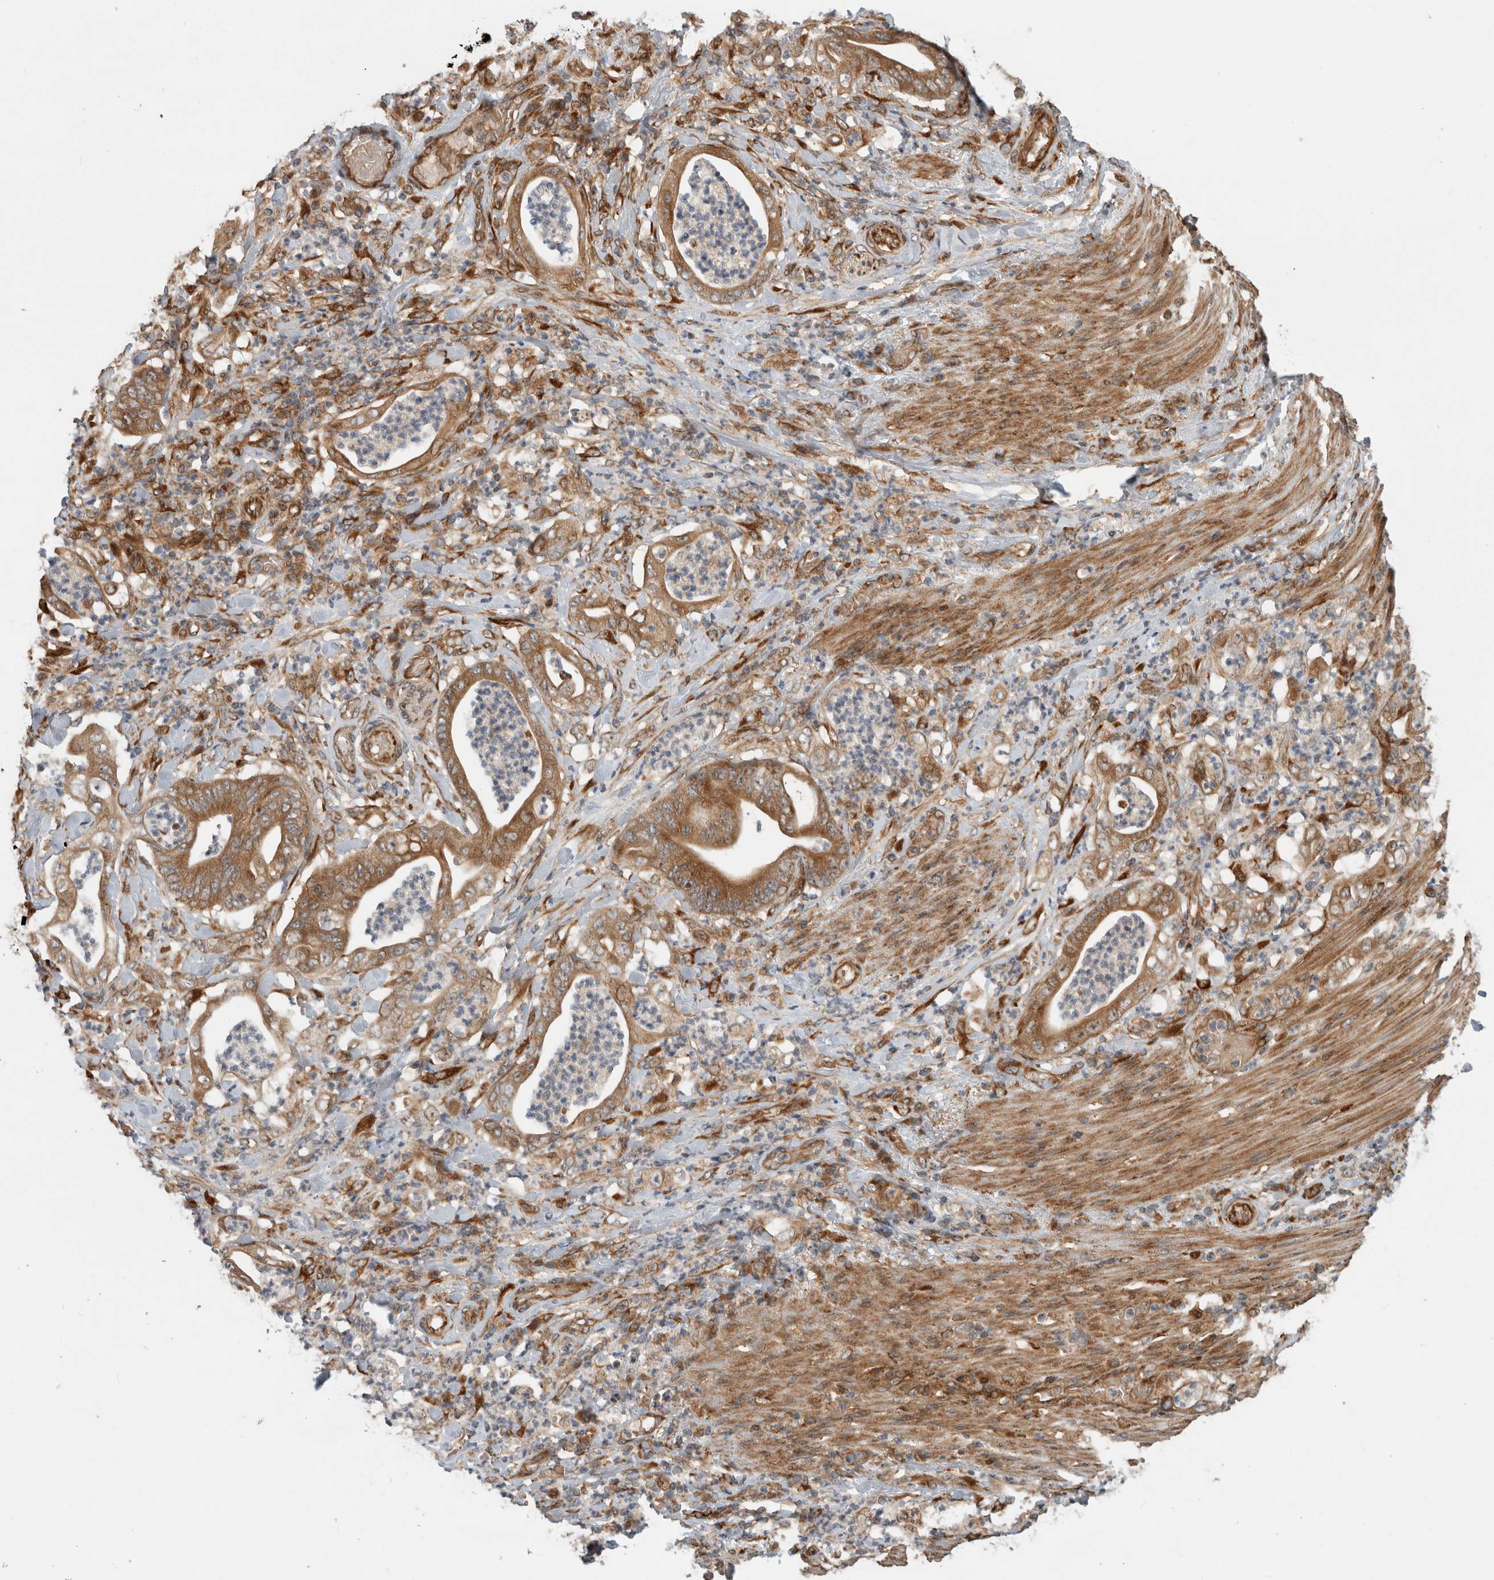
{"staining": {"intensity": "moderate", "quantity": ">75%", "location": "cytoplasmic/membranous"}, "tissue": "stomach cancer", "cell_type": "Tumor cells", "image_type": "cancer", "snomed": [{"axis": "morphology", "description": "Adenocarcinoma, NOS"}, {"axis": "topography", "description": "Stomach"}], "caption": "High-magnification brightfield microscopy of stomach cancer stained with DAB (brown) and counterstained with hematoxylin (blue). tumor cells exhibit moderate cytoplasmic/membranous positivity is identified in approximately>75% of cells.", "gene": "TUBD1", "patient": {"sex": "female", "age": 73}}